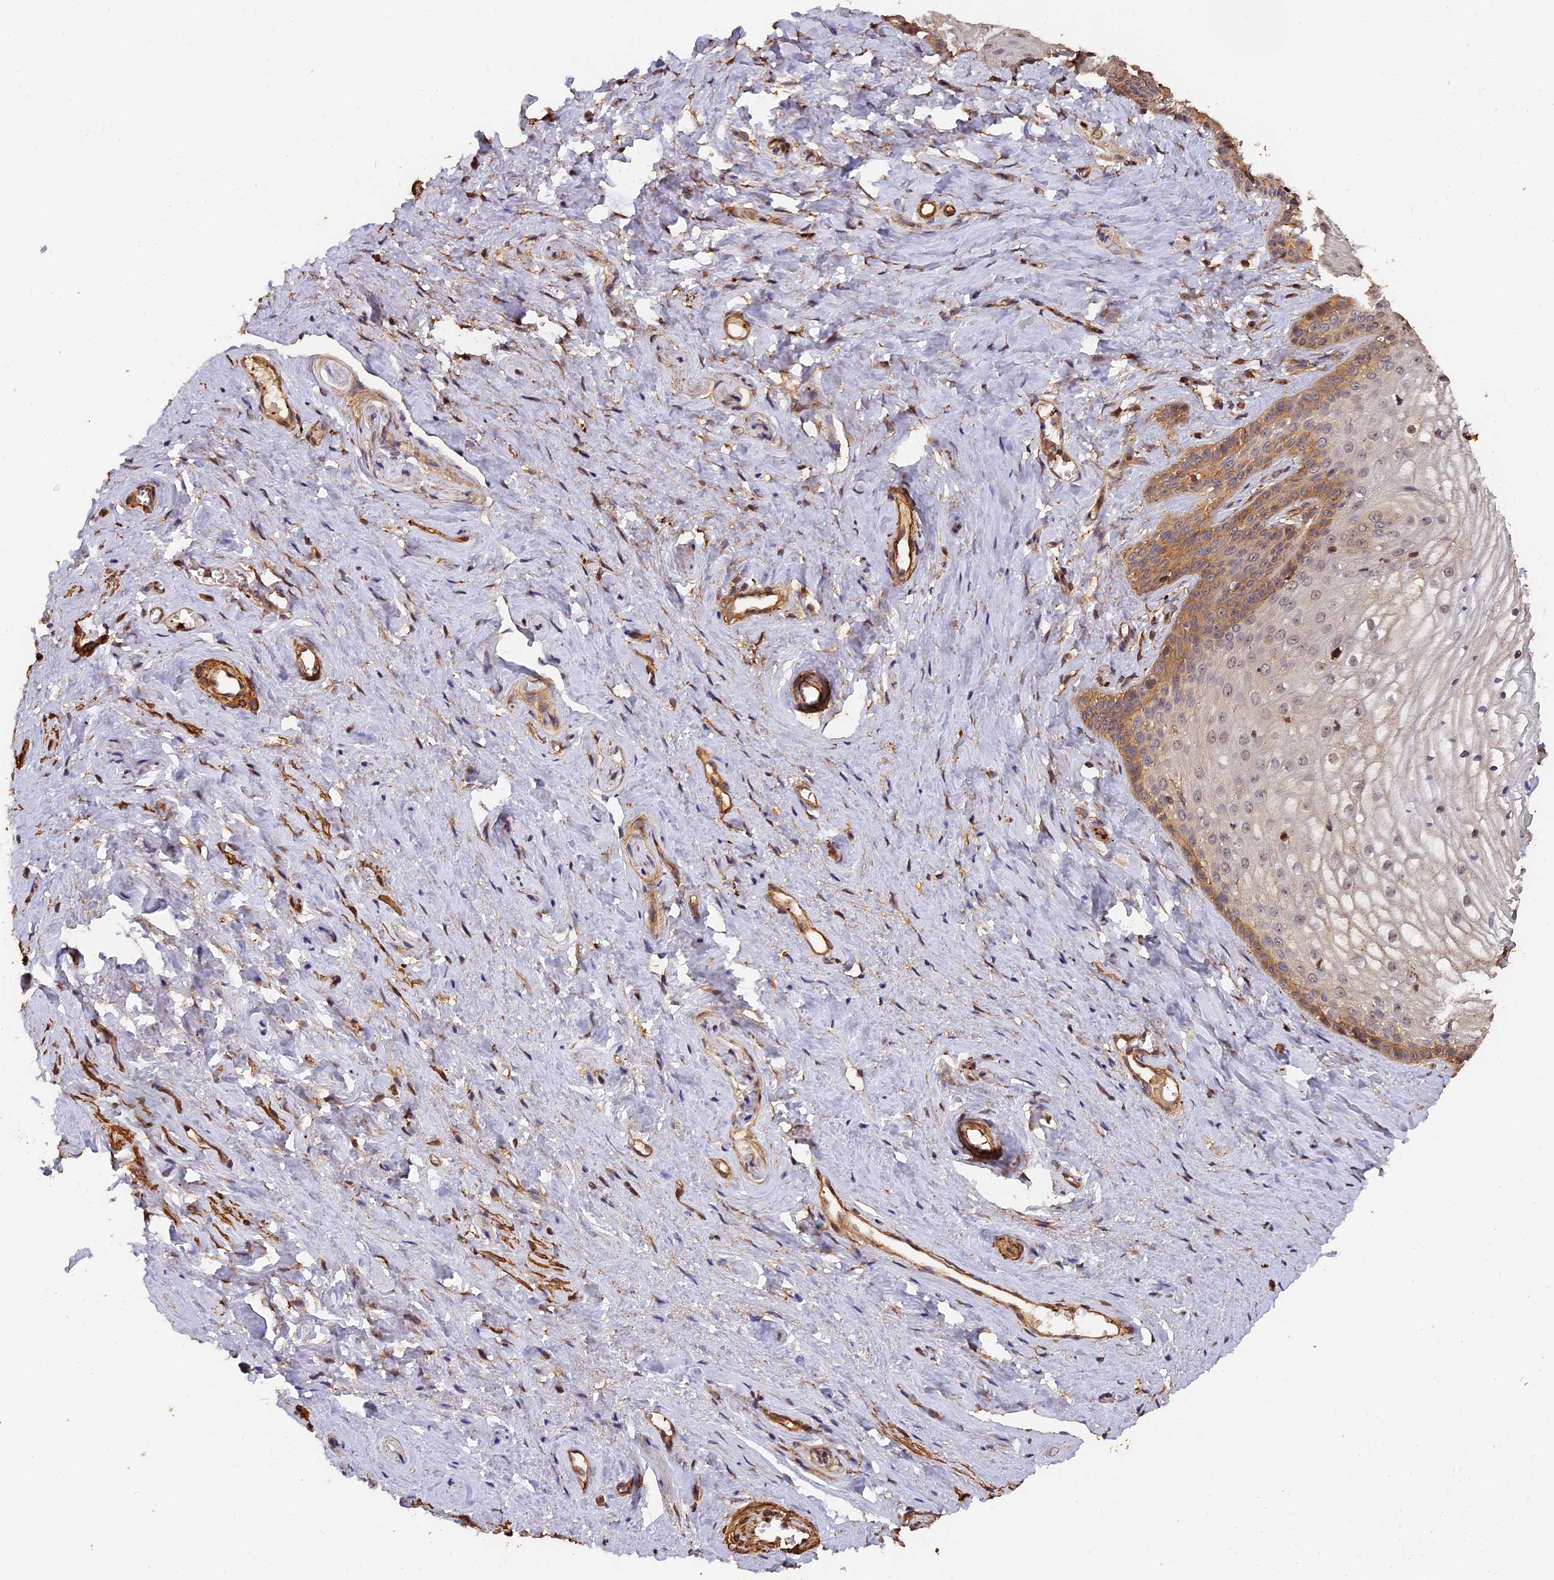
{"staining": {"intensity": "moderate", "quantity": ">75%", "location": "cytoplasmic/membranous,nuclear"}, "tissue": "vagina", "cell_type": "Squamous epithelial cells", "image_type": "normal", "snomed": [{"axis": "morphology", "description": "Normal tissue, NOS"}, {"axis": "topography", "description": "Vagina"}, {"axis": "topography", "description": "Cervix"}], "caption": "A micrograph of vagina stained for a protein reveals moderate cytoplasmic/membranous,nuclear brown staining in squamous epithelial cells.", "gene": "MMP15", "patient": {"sex": "female", "age": 40}}